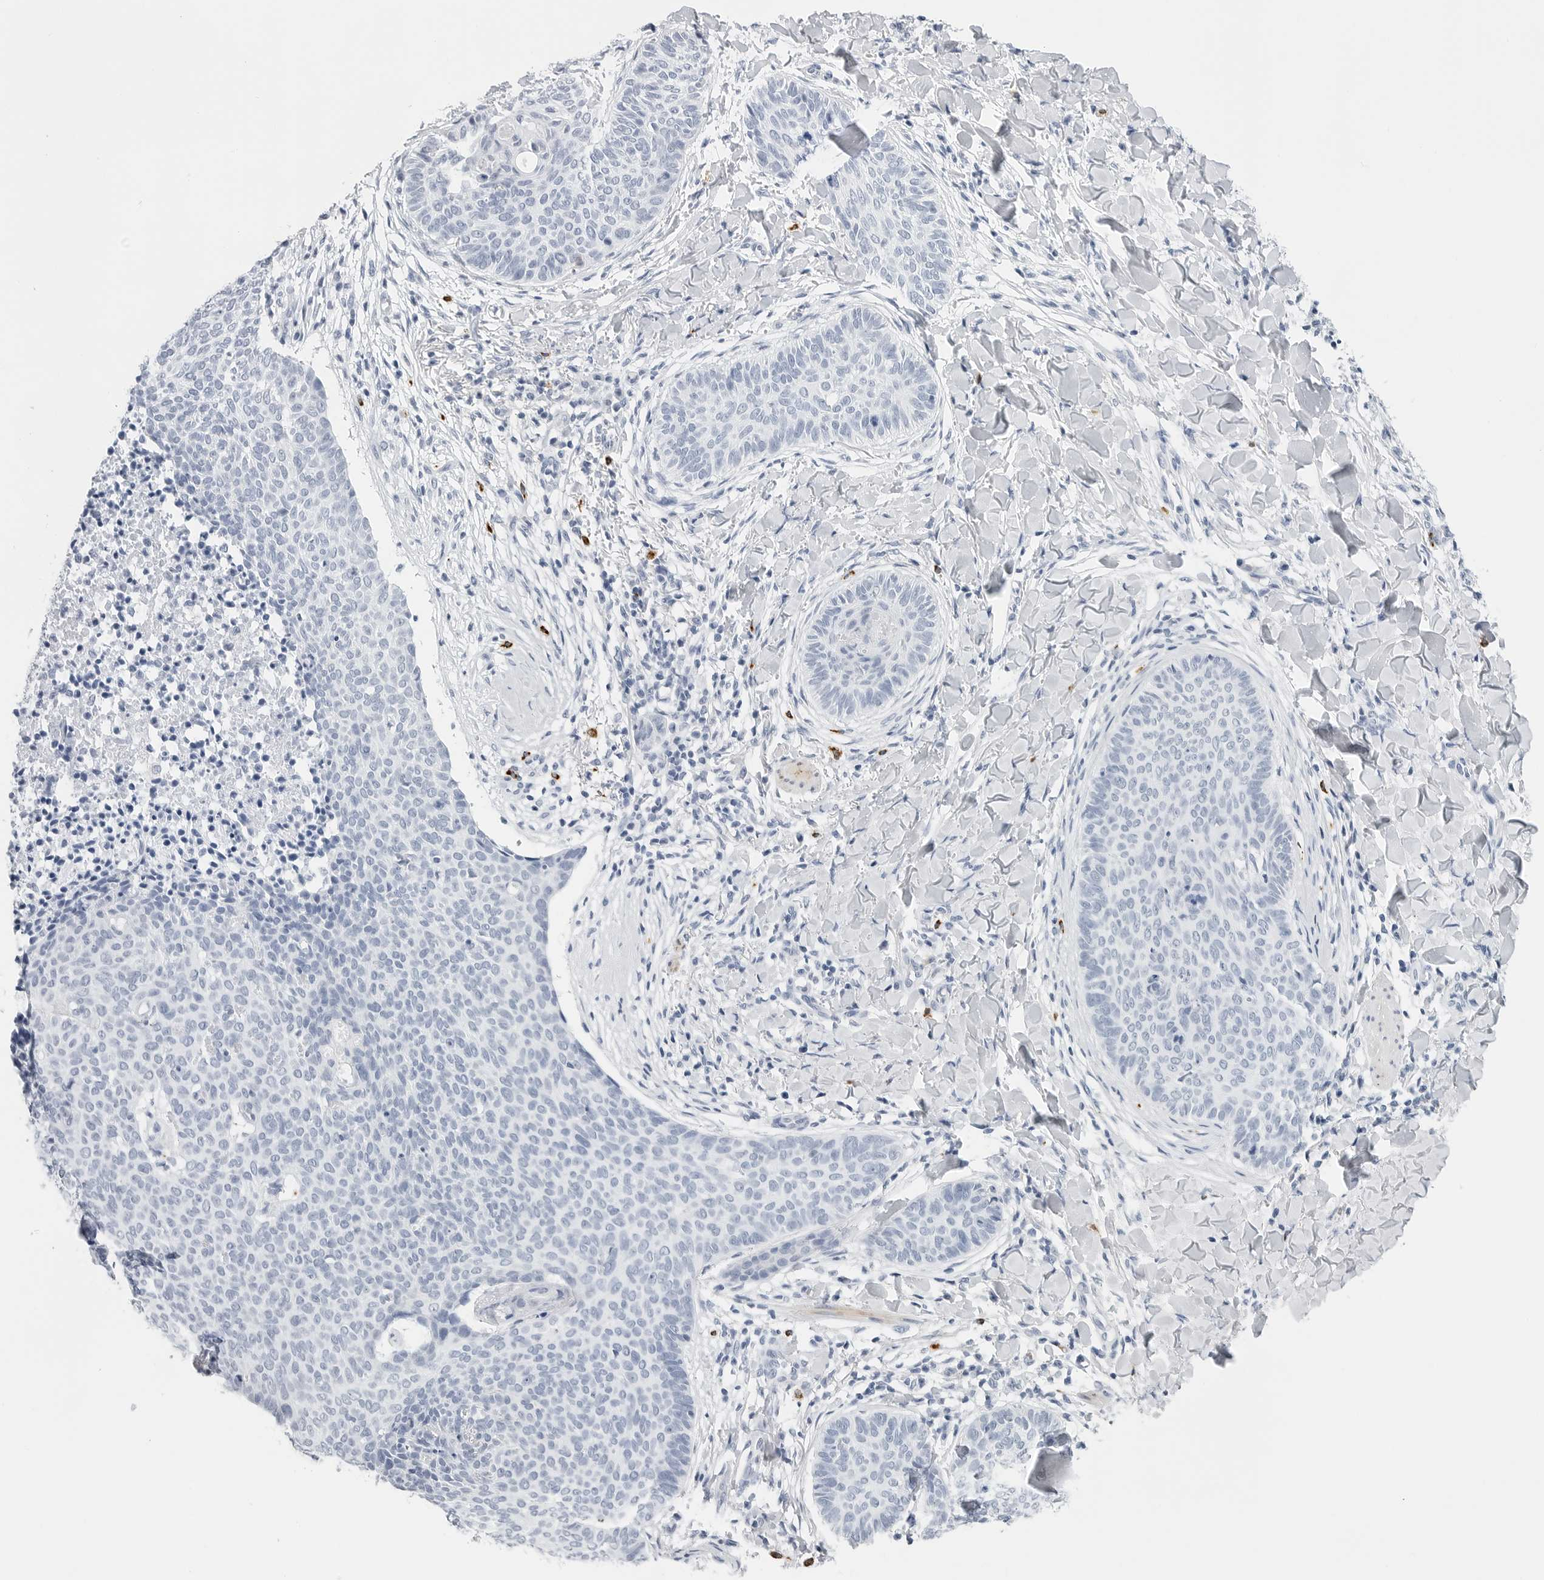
{"staining": {"intensity": "negative", "quantity": "none", "location": "none"}, "tissue": "skin cancer", "cell_type": "Tumor cells", "image_type": "cancer", "snomed": [{"axis": "morphology", "description": "Normal tissue, NOS"}, {"axis": "morphology", "description": "Basal cell carcinoma"}, {"axis": "topography", "description": "Skin"}], "caption": "A micrograph of skin basal cell carcinoma stained for a protein displays no brown staining in tumor cells. The staining was performed using DAB to visualize the protein expression in brown, while the nuclei were stained in blue with hematoxylin (Magnification: 20x).", "gene": "HSPB7", "patient": {"sex": "male", "age": 50}}